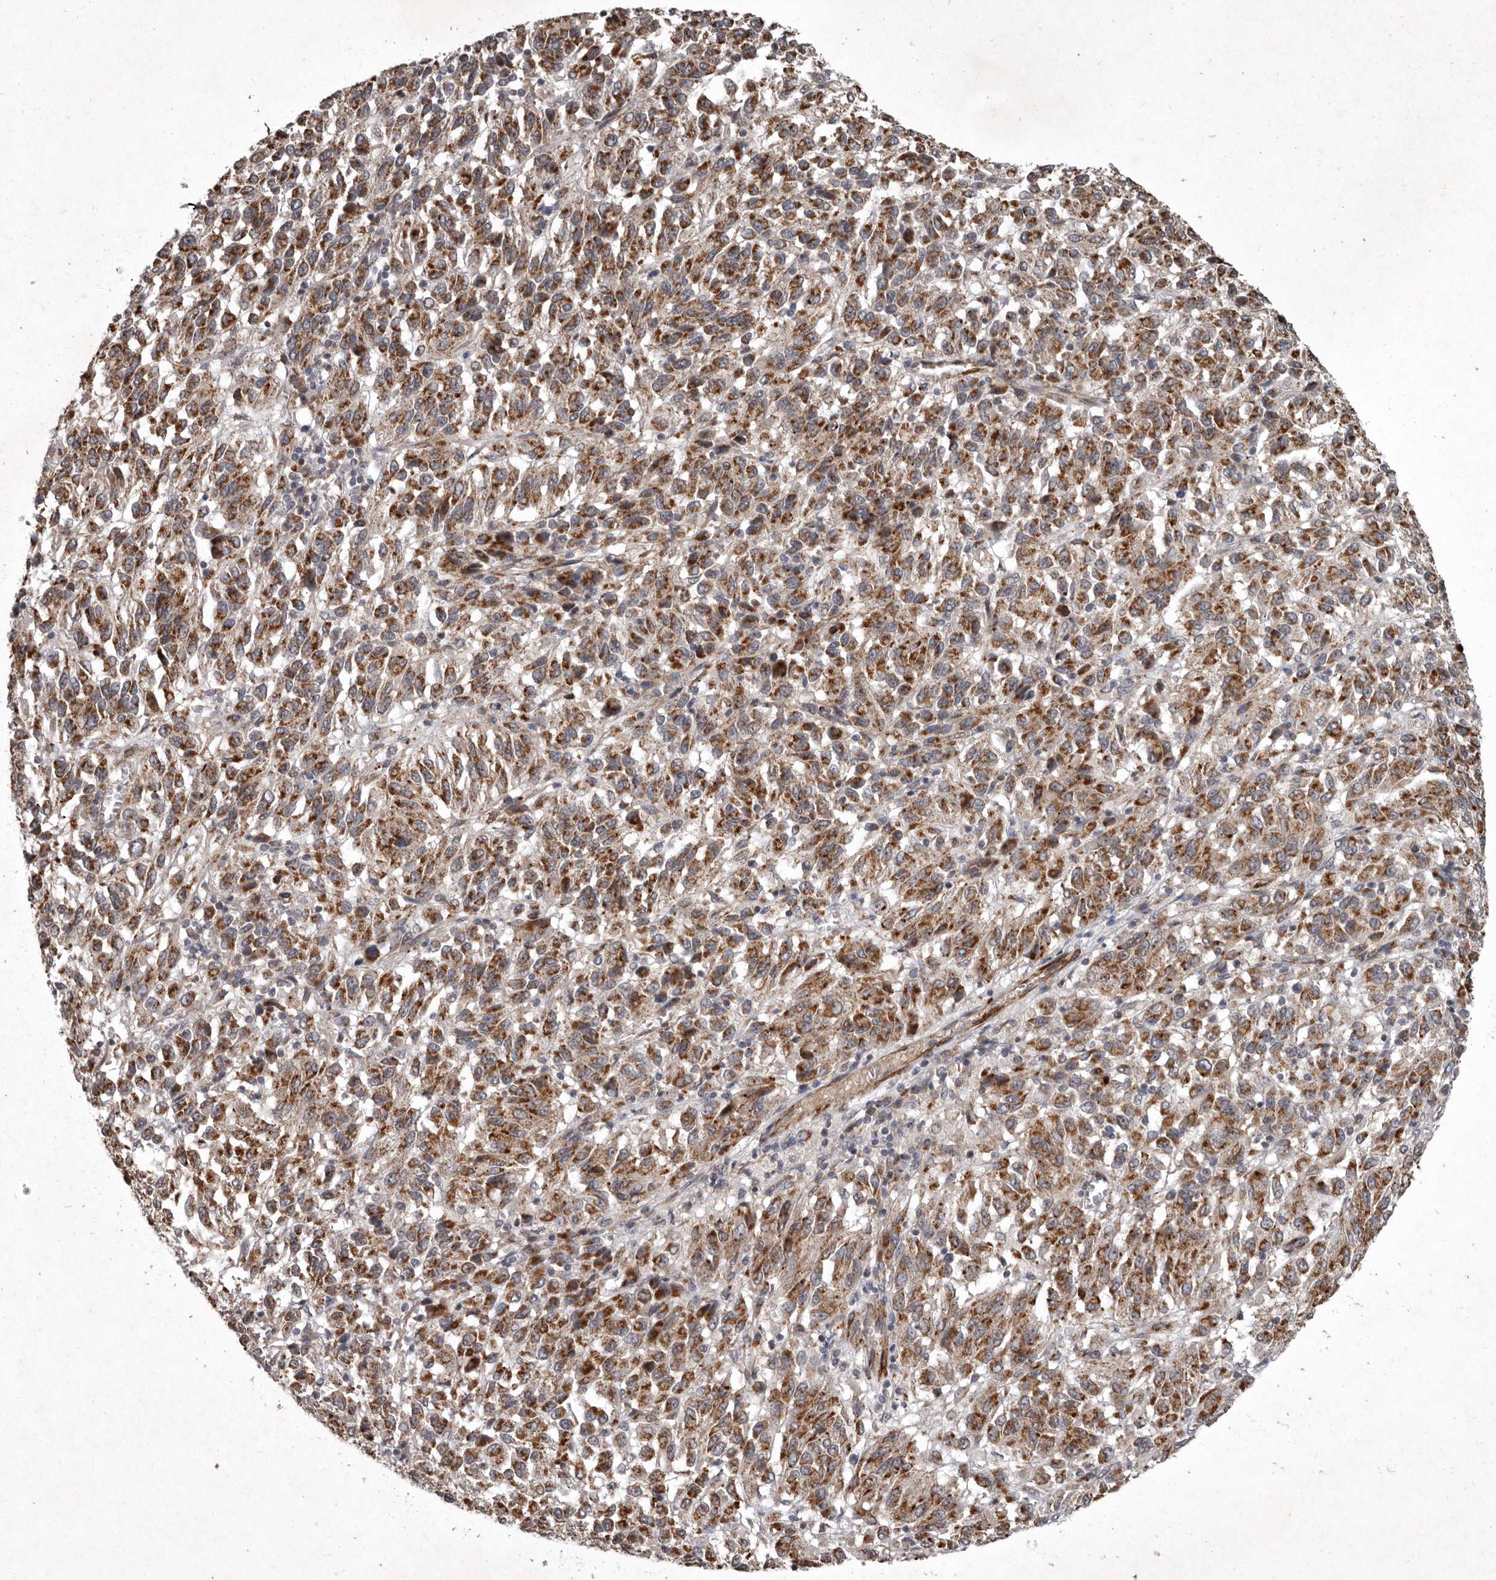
{"staining": {"intensity": "moderate", "quantity": ">75%", "location": "cytoplasmic/membranous"}, "tissue": "melanoma", "cell_type": "Tumor cells", "image_type": "cancer", "snomed": [{"axis": "morphology", "description": "Malignant melanoma, Metastatic site"}, {"axis": "topography", "description": "Lung"}], "caption": "Brown immunohistochemical staining in human melanoma exhibits moderate cytoplasmic/membranous positivity in about >75% of tumor cells. (brown staining indicates protein expression, while blue staining denotes nuclei).", "gene": "MRPS15", "patient": {"sex": "male", "age": 64}}